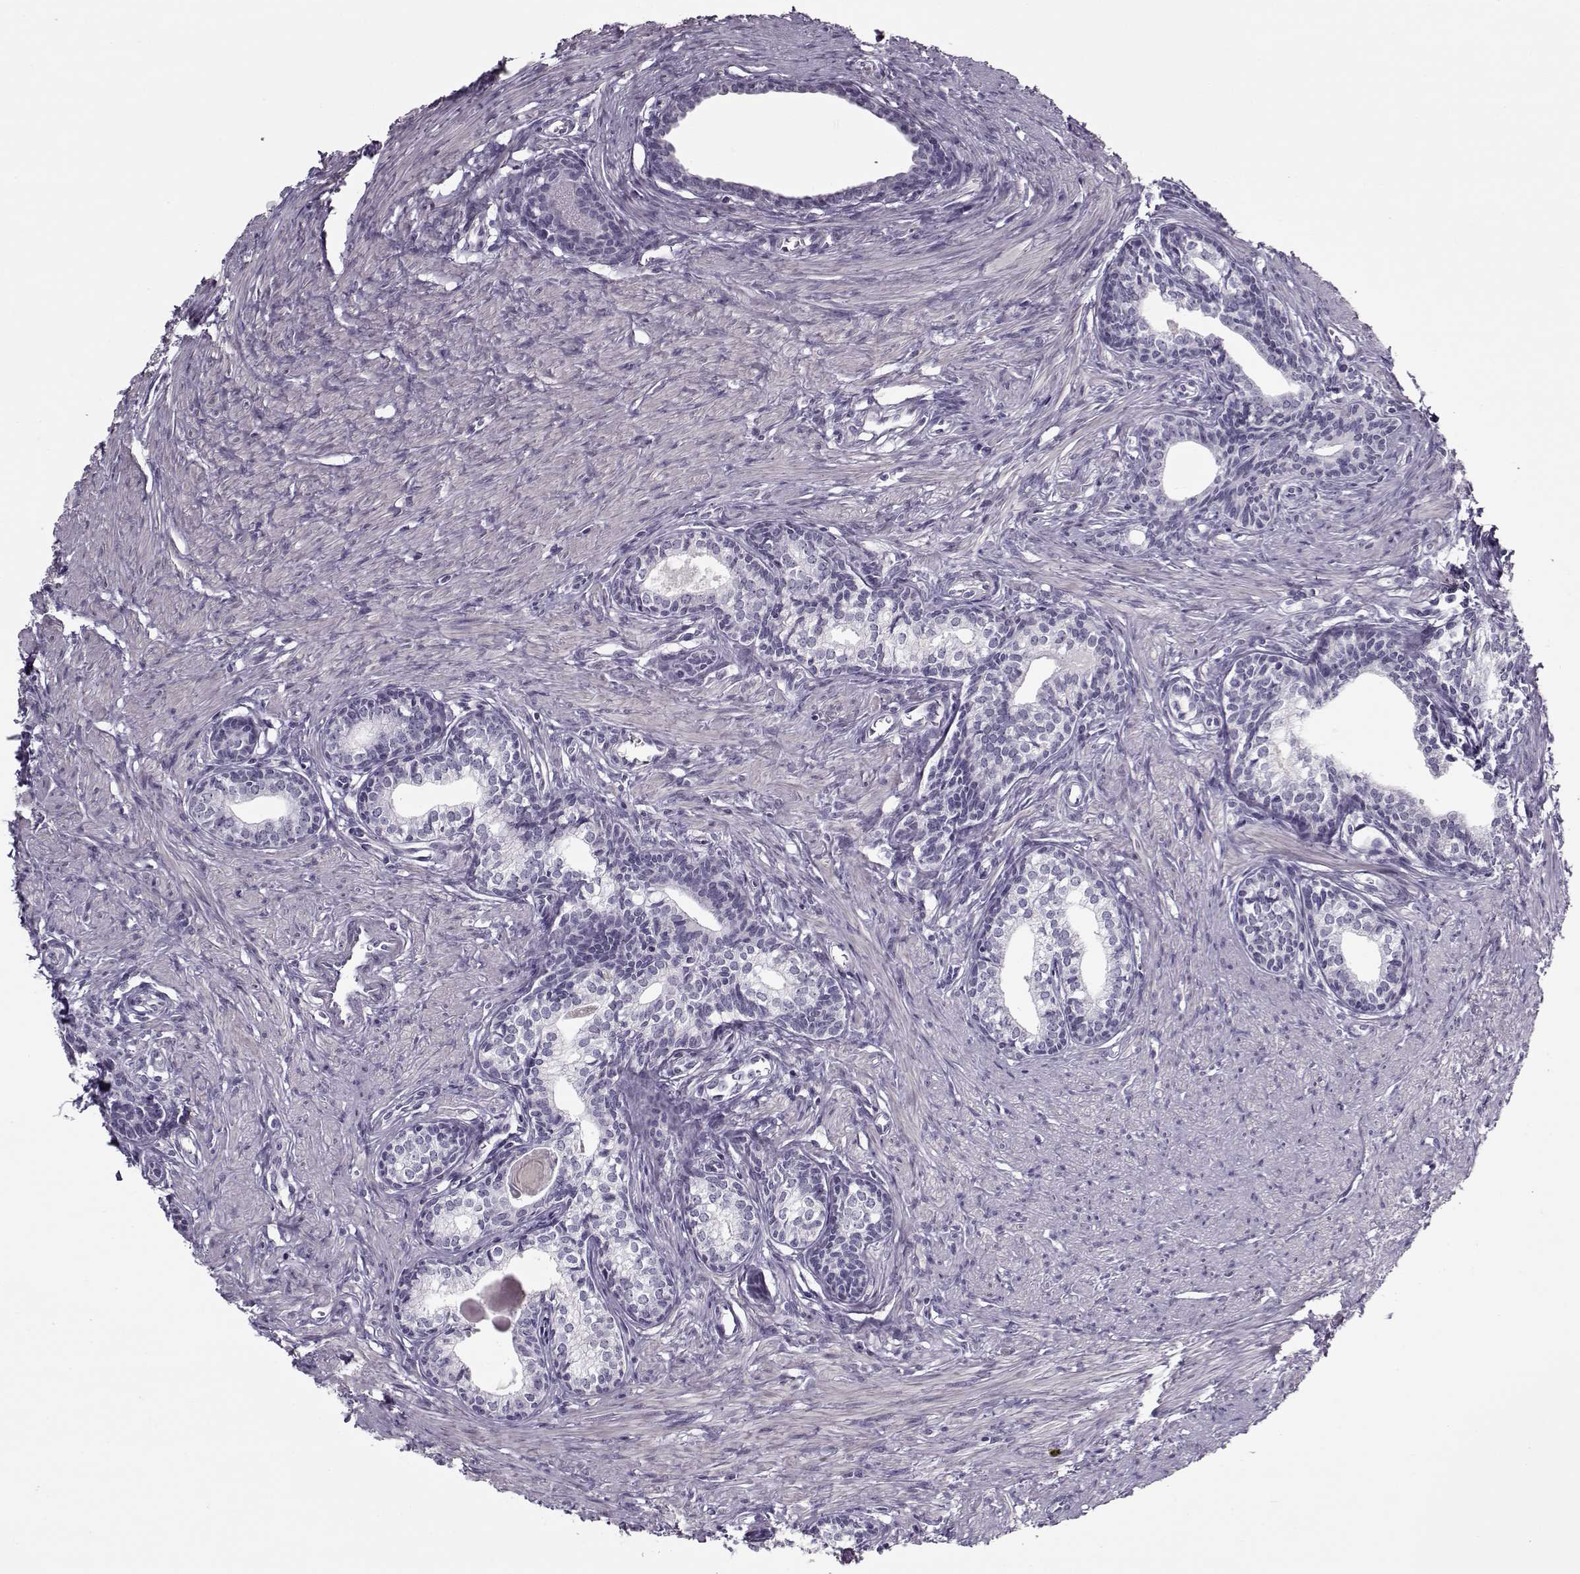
{"staining": {"intensity": "negative", "quantity": "none", "location": "none"}, "tissue": "prostate", "cell_type": "Glandular cells", "image_type": "normal", "snomed": [{"axis": "morphology", "description": "Normal tissue, NOS"}, {"axis": "topography", "description": "Prostate"}], "caption": "Immunohistochemistry photomicrograph of unremarkable prostate stained for a protein (brown), which shows no positivity in glandular cells.", "gene": "CIBAR1", "patient": {"sex": "male", "age": 60}}